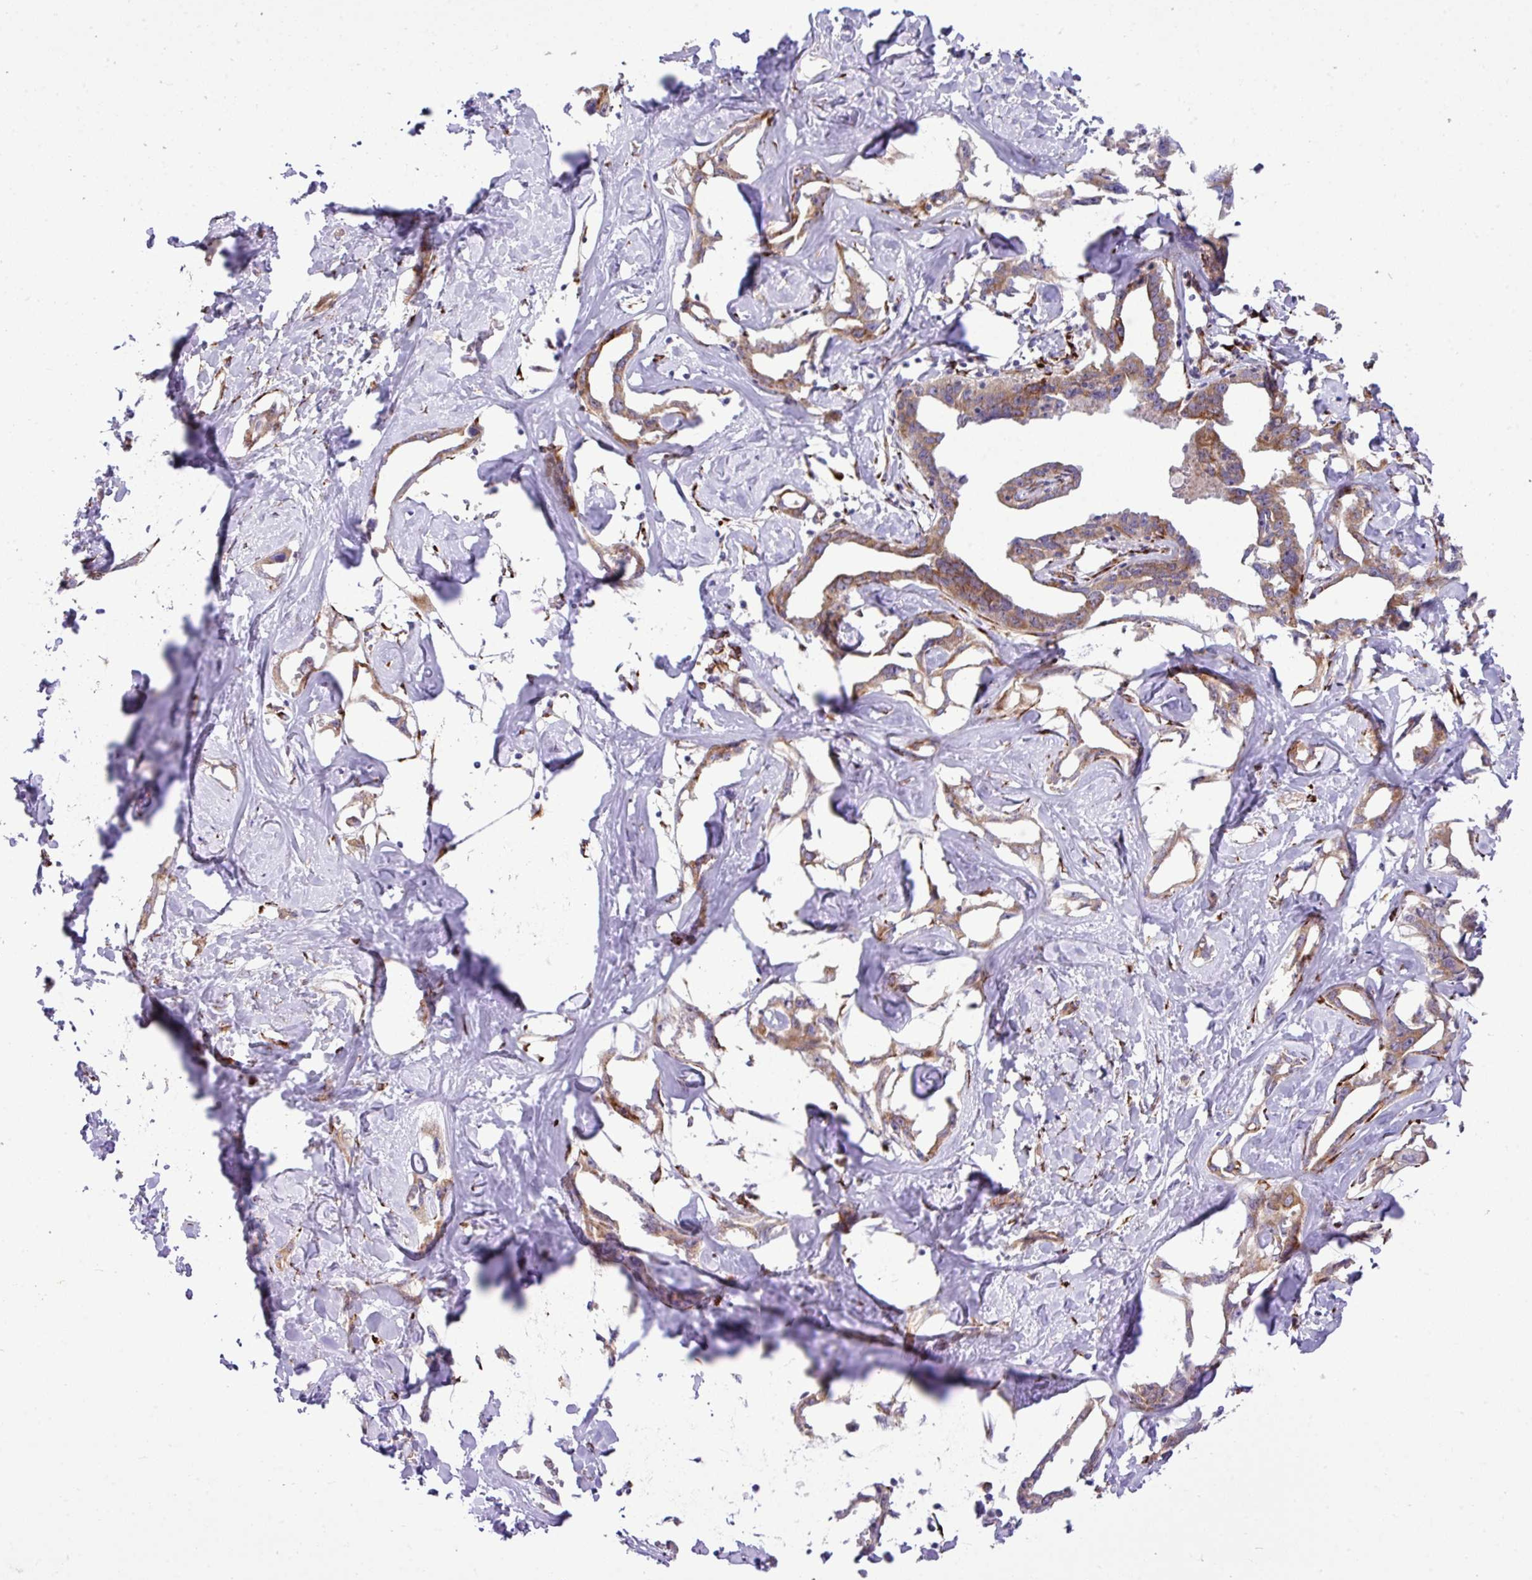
{"staining": {"intensity": "moderate", "quantity": ">75%", "location": "cytoplasmic/membranous"}, "tissue": "liver cancer", "cell_type": "Tumor cells", "image_type": "cancer", "snomed": [{"axis": "morphology", "description": "Cholangiocarcinoma"}, {"axis": "topography", "description": "Liver"}], "caption": "Immunohistochemistry histopathology image of neoplastic tissue: liver cancer (cholangiocarcinoma) stained using immunohistochemistry (IHC) displays medium levels of moderate protein expression localized specifically in the cytoplasmic/membranous of tumor cells, appearing as a cytoplasmic/membranous brown color.", "gene": "CFAP97", "patient": {"sex": "male", "age": 59}}